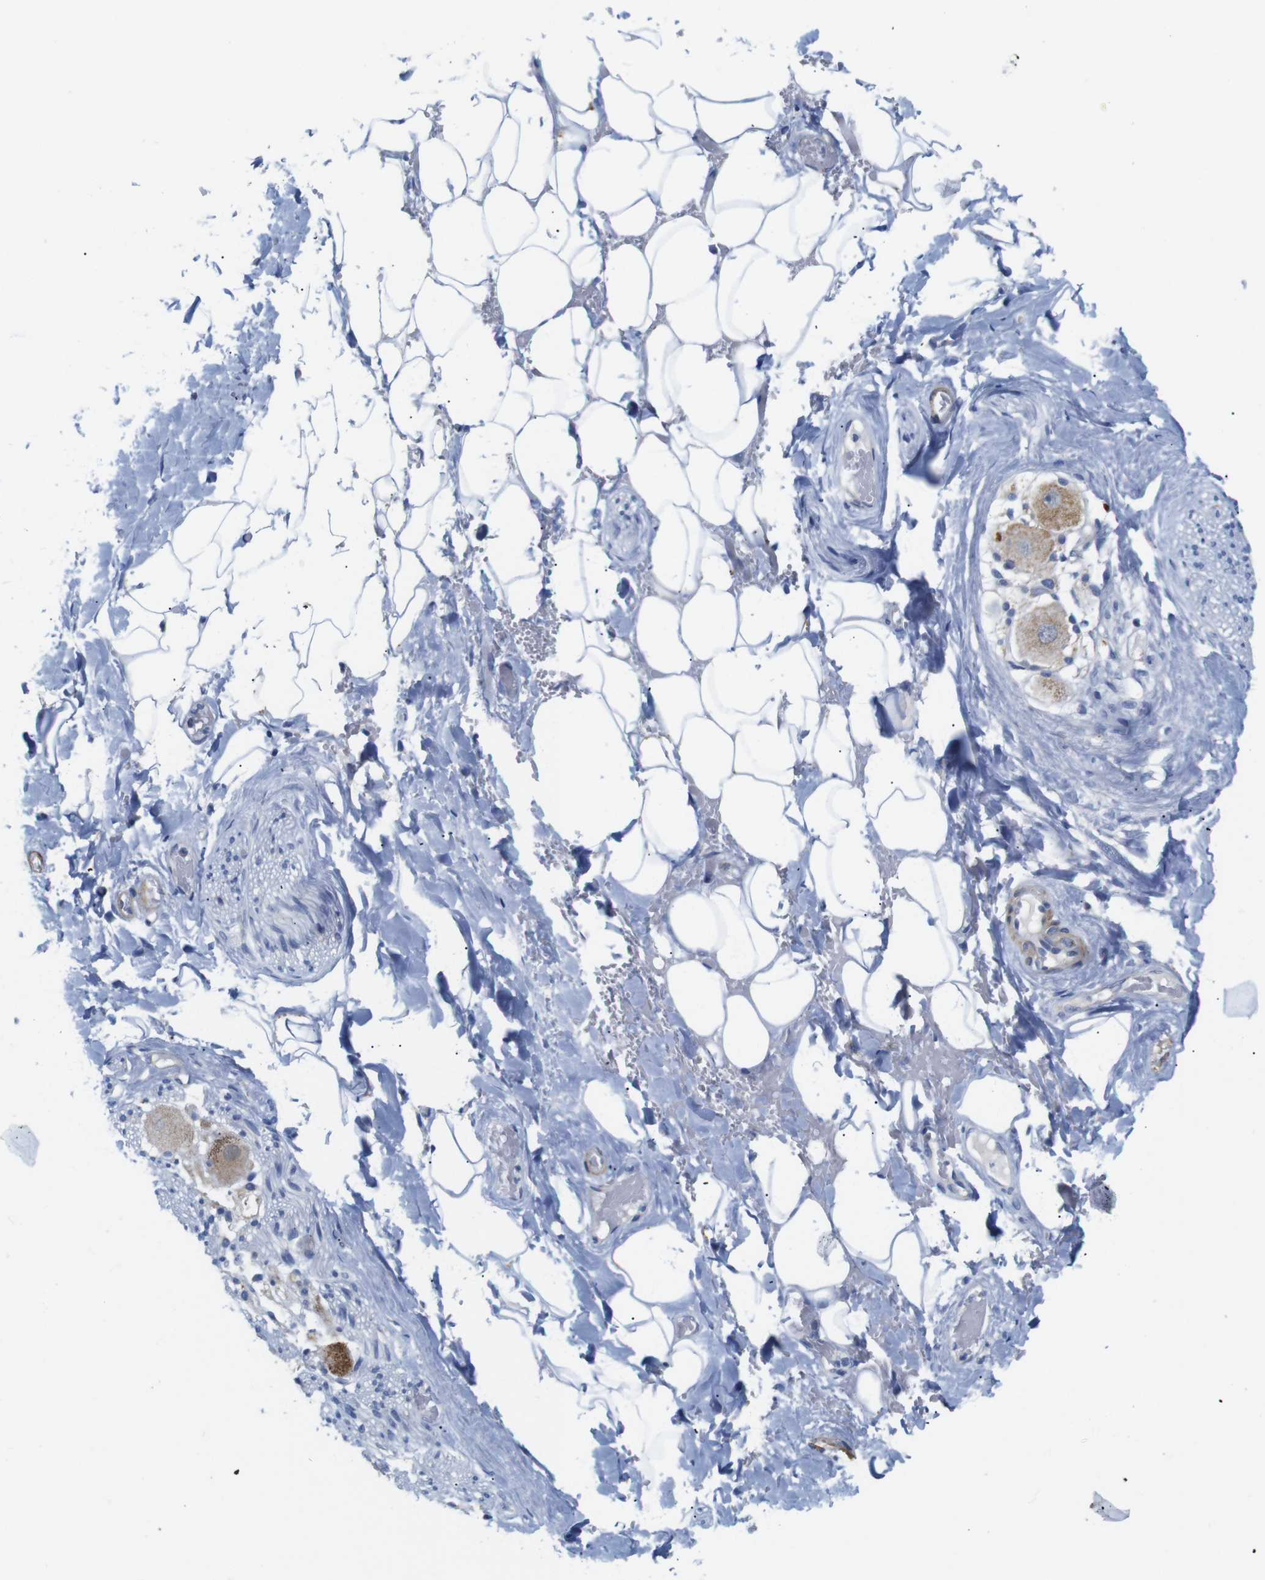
{"staining": {"intensity": "negative", "quantity": "none", "location": "none"}, "tissue": "adipose tissue", "cell_type": "Adipocytes", "image_type": "normal", "snomed": [{"axis": "morphology", "description": "Normal tissue, NOS"}, {"axis": "topography", "description": "Peripheral nerve tissue"}], "caption": "An immunohistochemistry photomicrograph of benign adipose tissue is shown. There is no staining in adipocytes of adipose tissue.", "gene": "LRRC55", "patient": {"sex": "male", "age": 70}}